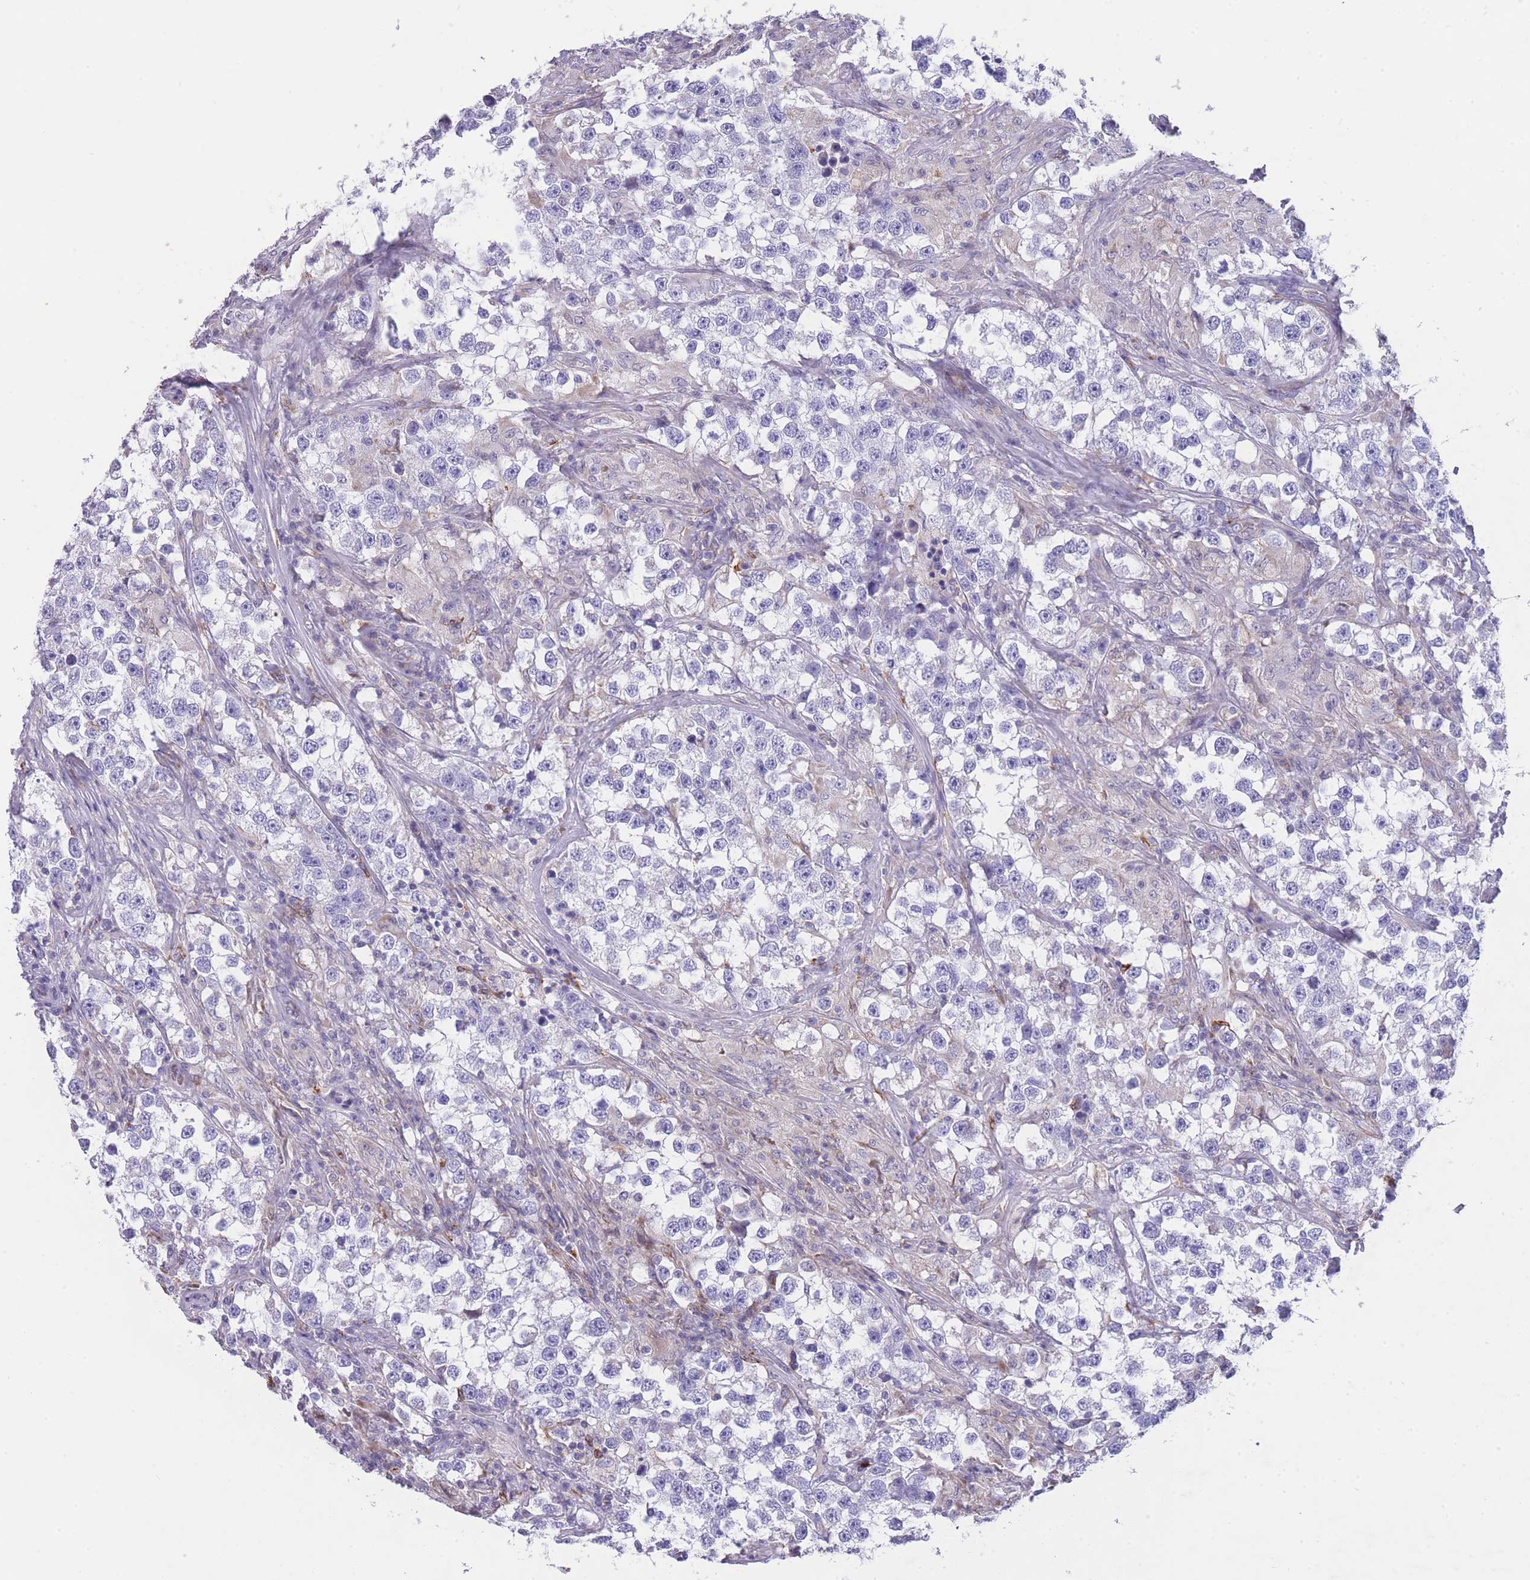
{"staining": {"intensity": "negative", "quantity": "none", "location": "none"}, "tissue": "testis cancer", "cell_type": "Tumor cells", "image_type": "cancer", "snomed": [{"axis": "morphology", "description": "Seminoma, NOS"}, {"axis": "topography", "description": "Testis"}], "caption": "Immunohistochemistry photomicrograph of human testis cancer stained for a protein (brown), which demonstrates no staining in tumor cells. (DAB immunohistochemistry (IHC), high magnification).", "gene": "ZNF662", "patient": {"sex": "male", "age": 46}}